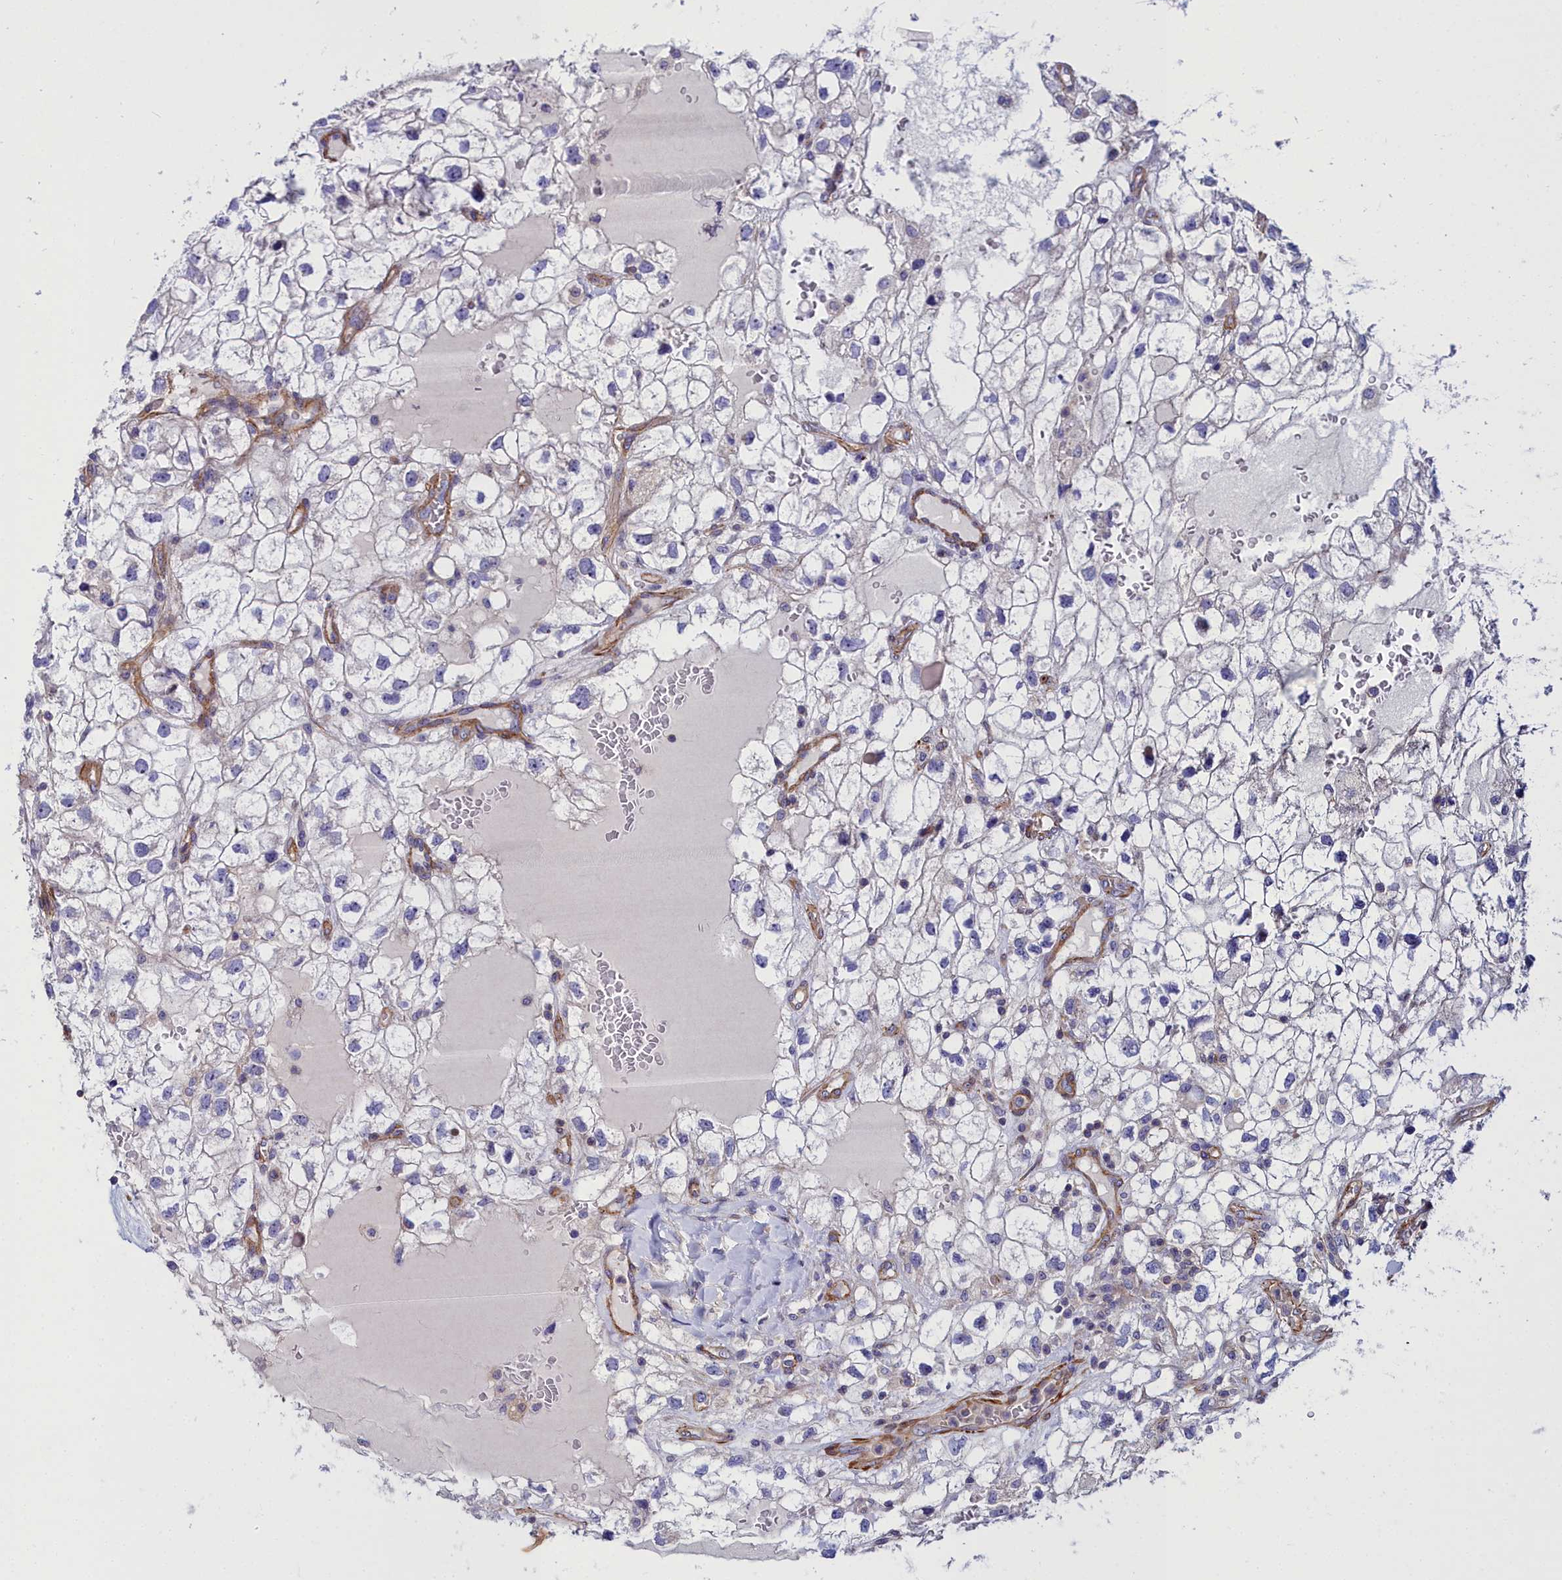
{"staining": {"intensity": "negative", "quantity": "none", "location": "none"}, "tissue": "renal cancer", "cell_type": "Tumor cells", "image_type": "cancer", "snomed": [{"axis": "morphology", "description": "Adenocarcinoma, NOS"}, {"axis": "topography", "description": "Kidney"}], "caption": "Photomicrograph shows no protein expression in tumor cells of renal cancer tissue.", "gene": "FADS3", "patient": {"sex": "male", "age": 59}}